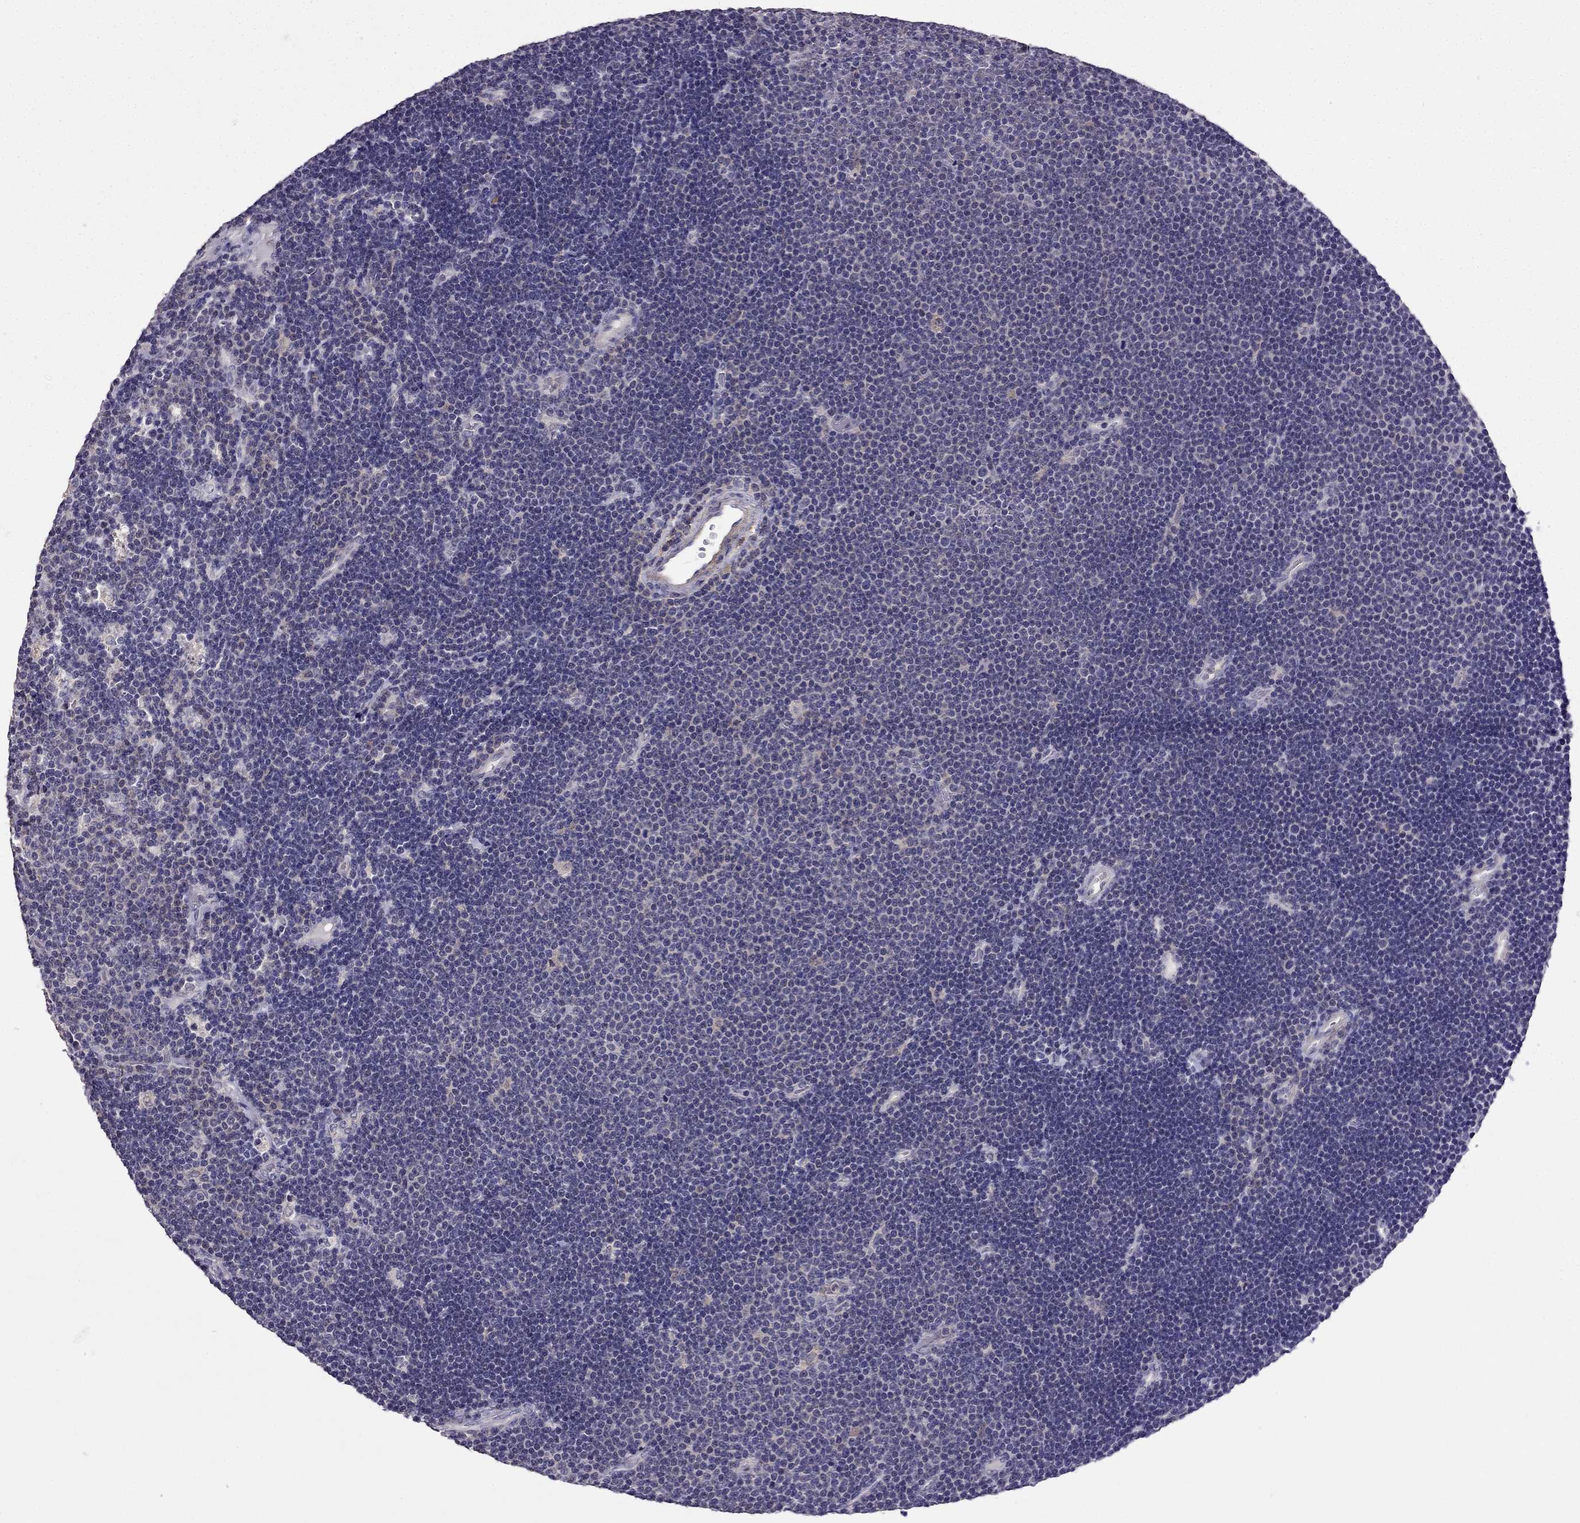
{"staining": {"intensity": "negative", "quantity": "none", "location": "none"}, "tissue": "lymphoma", "cell_type": "Tumor cells", "image_type": "cancer", "snomed": [{"axis": "morphology", "description": "Malignant lymphoma, non-Hodgkin's type, Low grade"}, {"axis": "topography", "description": "Brain"}], "caption": "This is a image of immunohistochemistry staining of lymphoma, which shows no expression in tumor cells. The staining is performed using DAB brown chromogen with nuclei counter-stained in using hematoxylin.", "gene": "CDH9", "patient": {"sex": "female", "age": 66}}